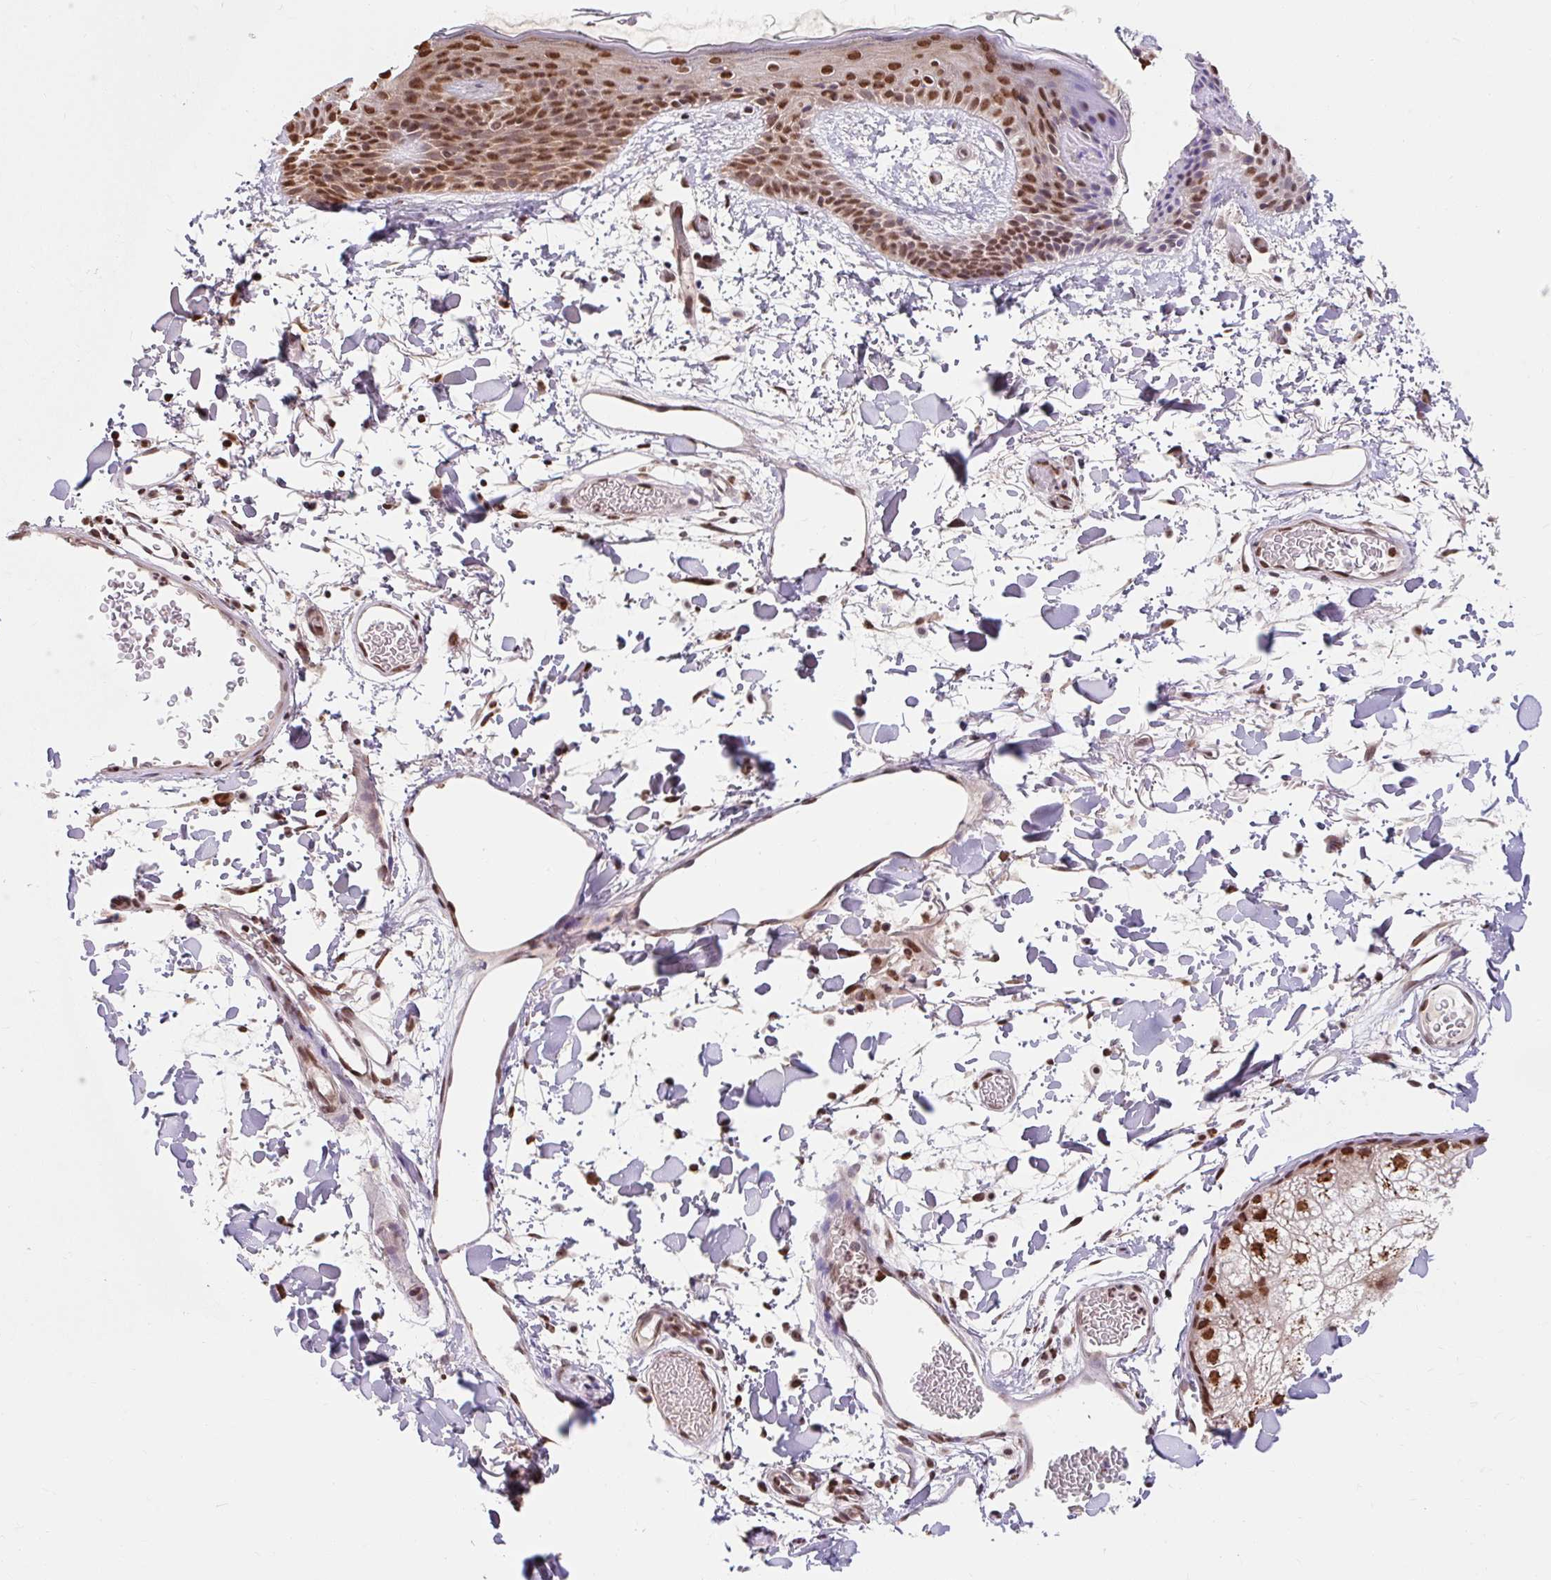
{"staining": {"intensity": "strong", "quantity": "25%-75%", "location": "nuclear"}, "tissue": "skin", "cell_type": "Fibroblasts", "image_type": "normal", "snomed": [{"axis": "morphology", "description": "Normal tissue, NOS"}, {"axis": "topography", "description": "Skin"}], "caption": "Protein expression analysis of normal human skin reveals strong nuclear staining in about 25%-75% of fibroblasts.", "gene": "BICRA", "patient": {"sex": "male", "age": 79}}